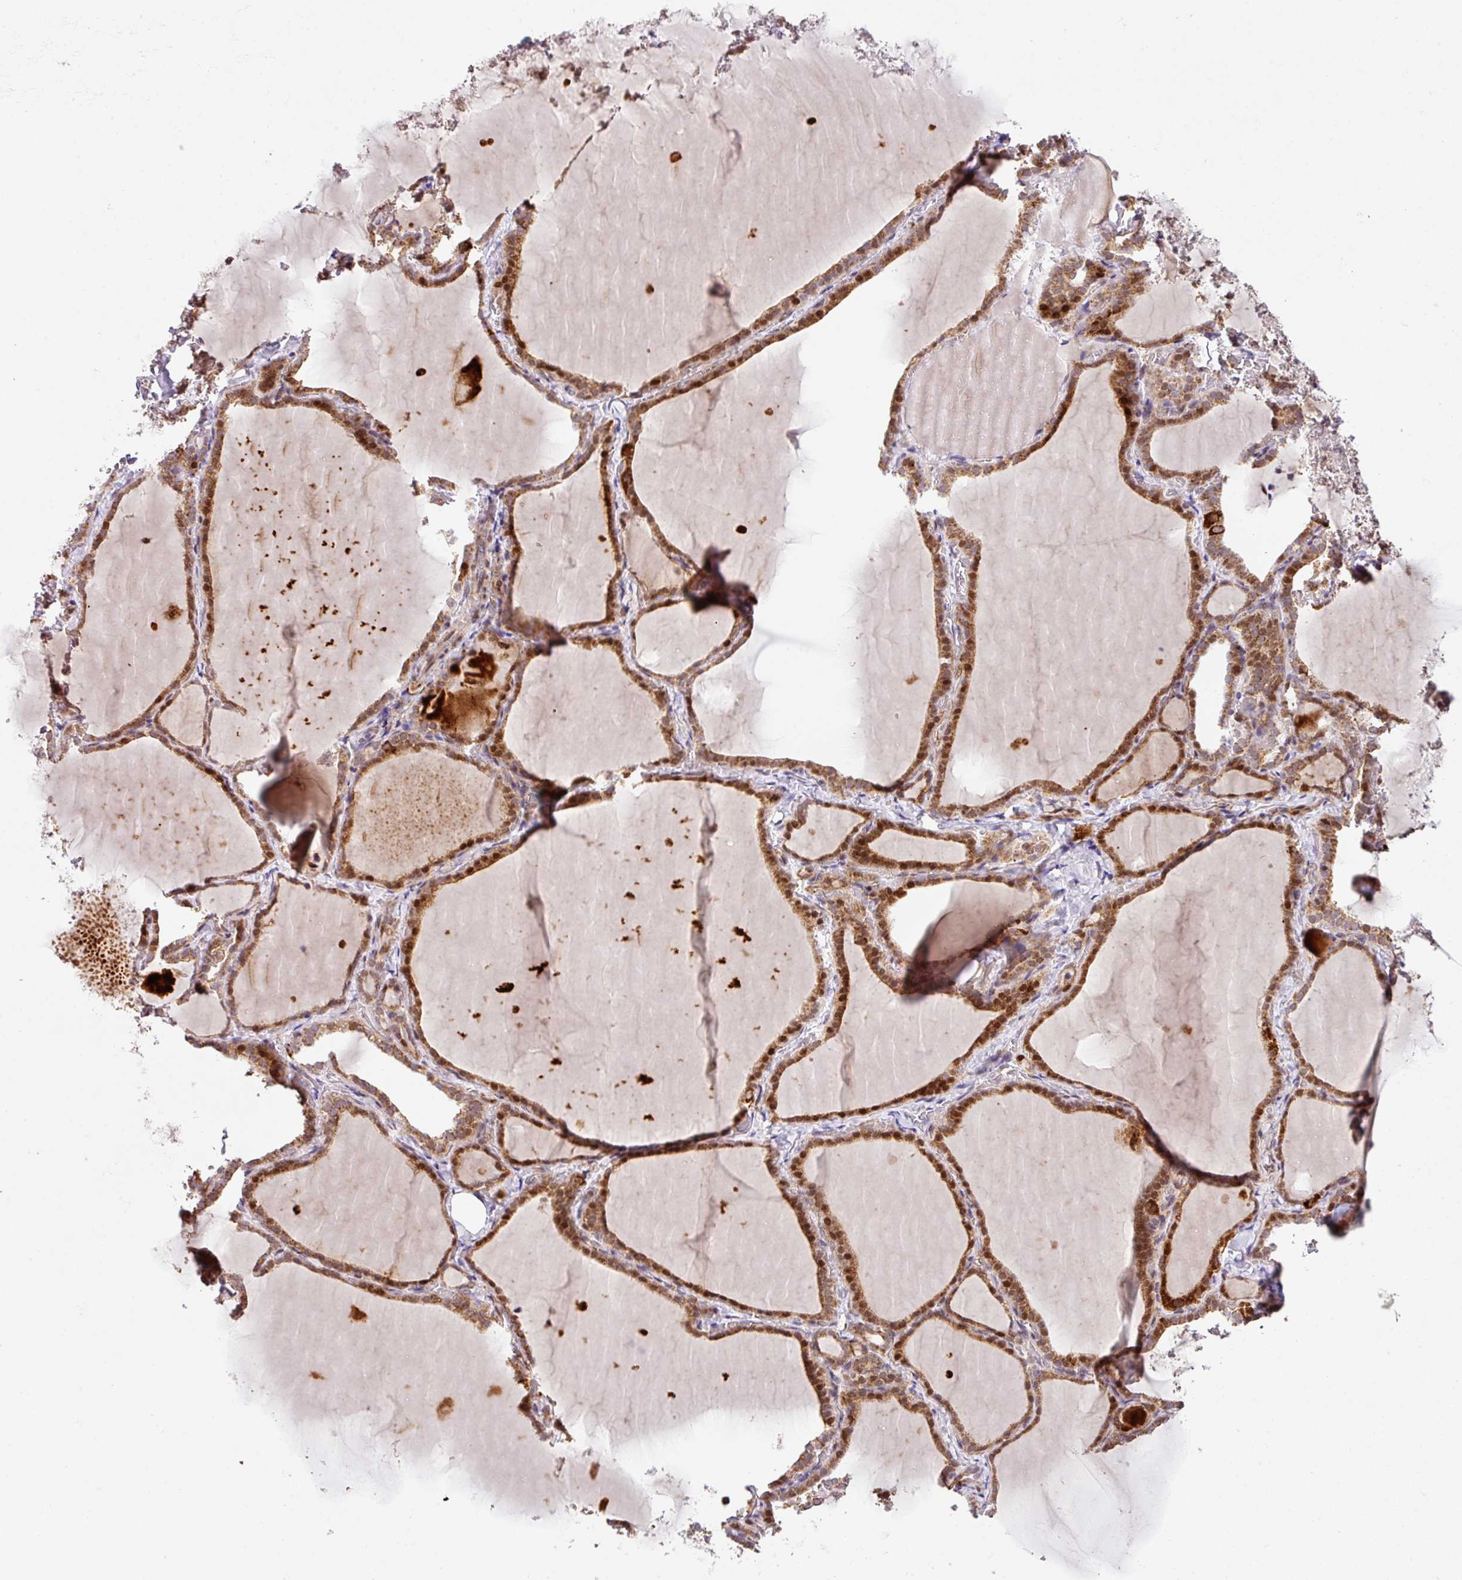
{"staining": {"intensity": "moderate", "quantity": ">75%", "location": "cytoplasmic/membranous,nuclear"}, "tissue": "thyroid gland", "cell_type": "Glandular cells", "image_type": "normal", "snomed": [{"axis": "morphology", "description": "Normal tissue, NOS"}, {"axis": "topography", "description": "Thyroid gland"}], "caption": "A histopathology image of human thyroid gland stained for a protein displays moderate cytoplasmic/membranous,nuclear brown staining in glandular cells.", "gene": "ENSG00000269547", "patient": {"sex": "female", "age": 22}}